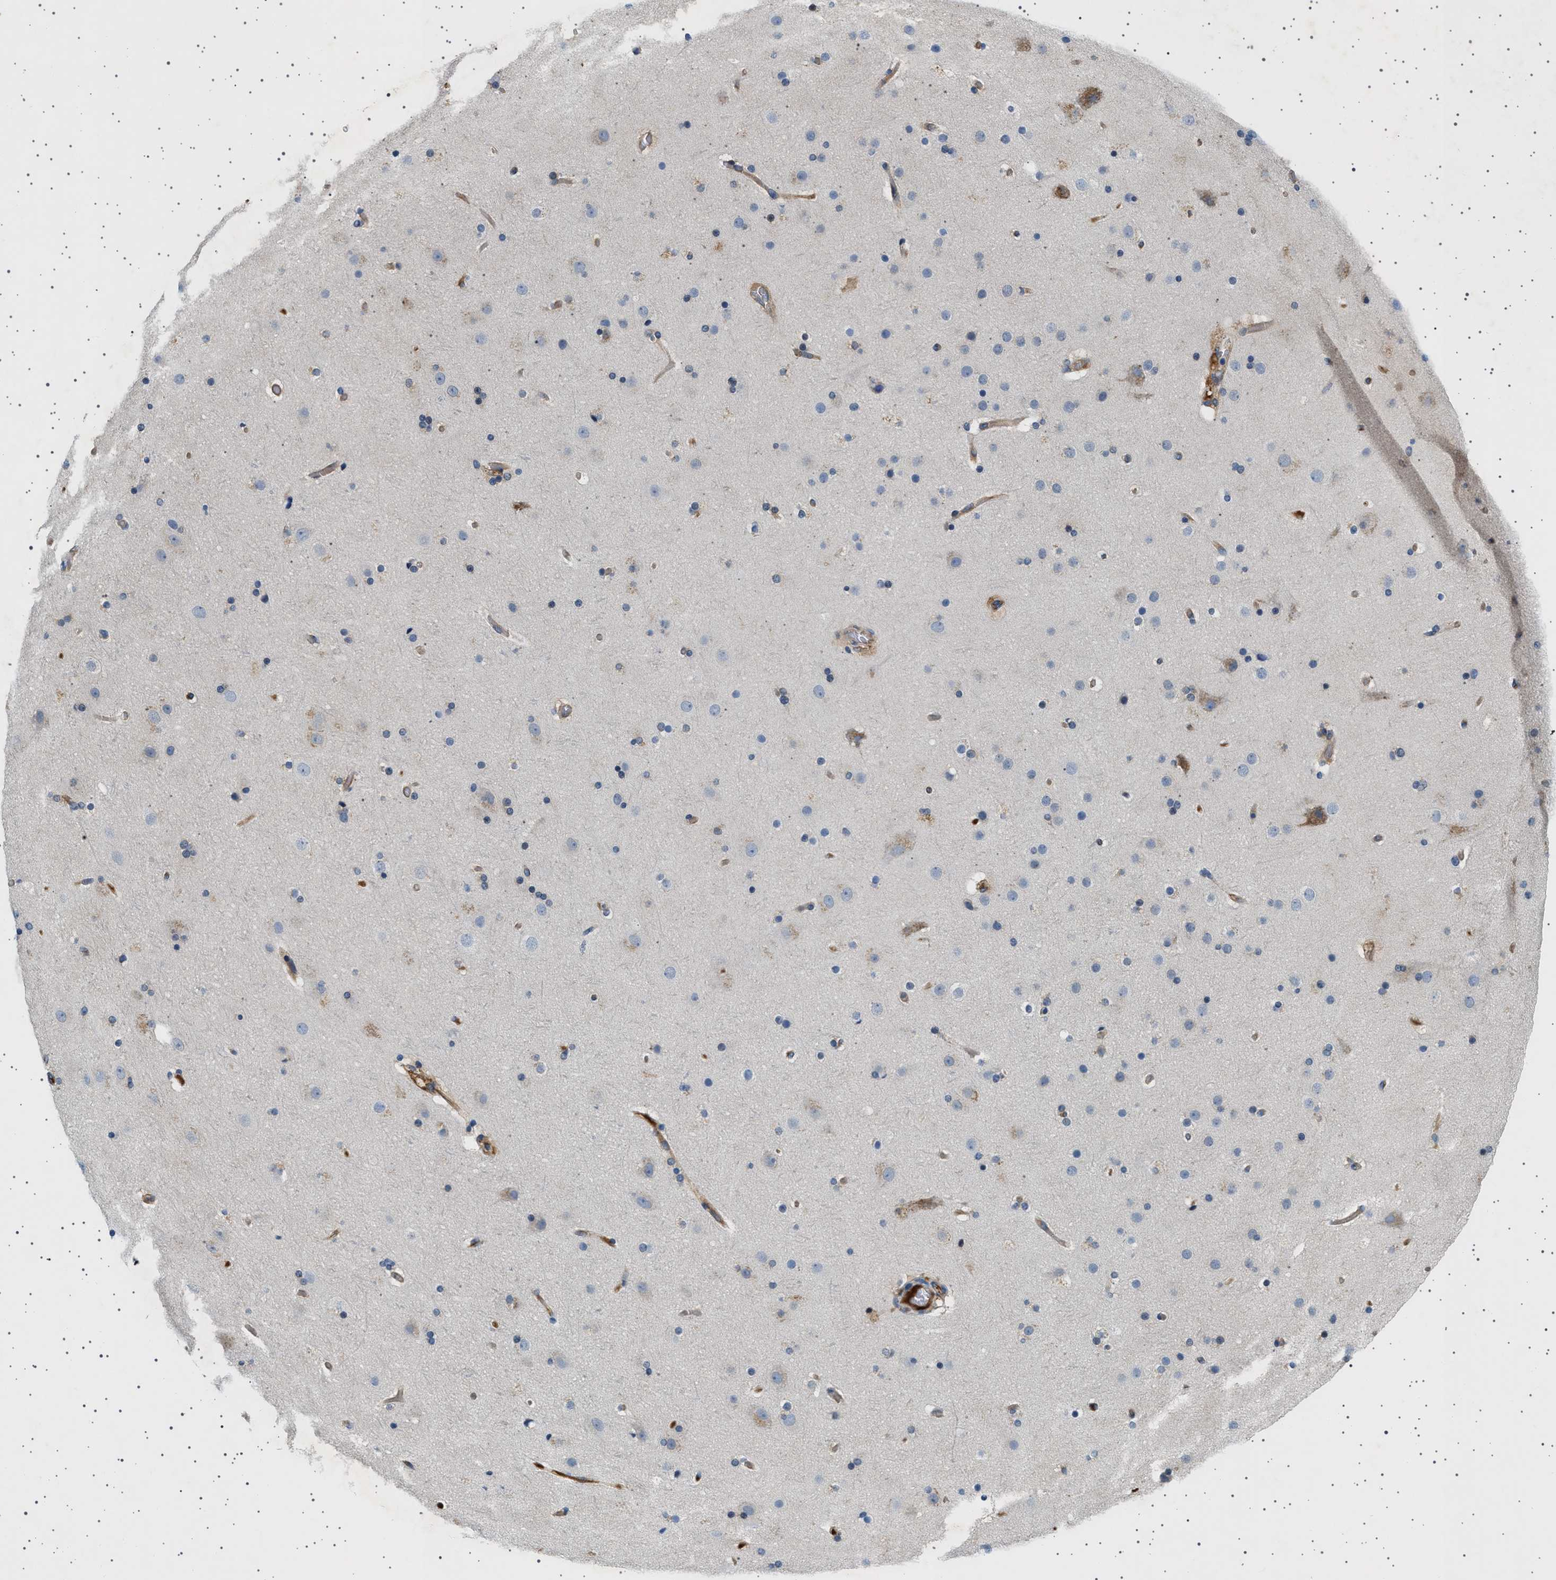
{"staining": {"intensity": "weak", "quantity": ">75%", "location": "cytoplasmic/membranous"}, "tissue": "cerebral cortex", "cell_type": "Endothelial cells", "image_type": "normal", "snomed": [{"axis": "morphology", "description": "Normal tissue, NOS"}, {"axis": "topography", "description": "Cerebral cortex"}], "caption": "IHC photomicrograph of unremarkable cerebral cortex: human cerebral cortex stained using immunohistochemistry displays low levels of weak protein expression localized specifically in the cytoplasmic/membranous of endothelial cells, appearing as a cytoplasmic/membranous brown color.", "gene": "PLPP6", "patient": {"sex": "male", "age": 57}}